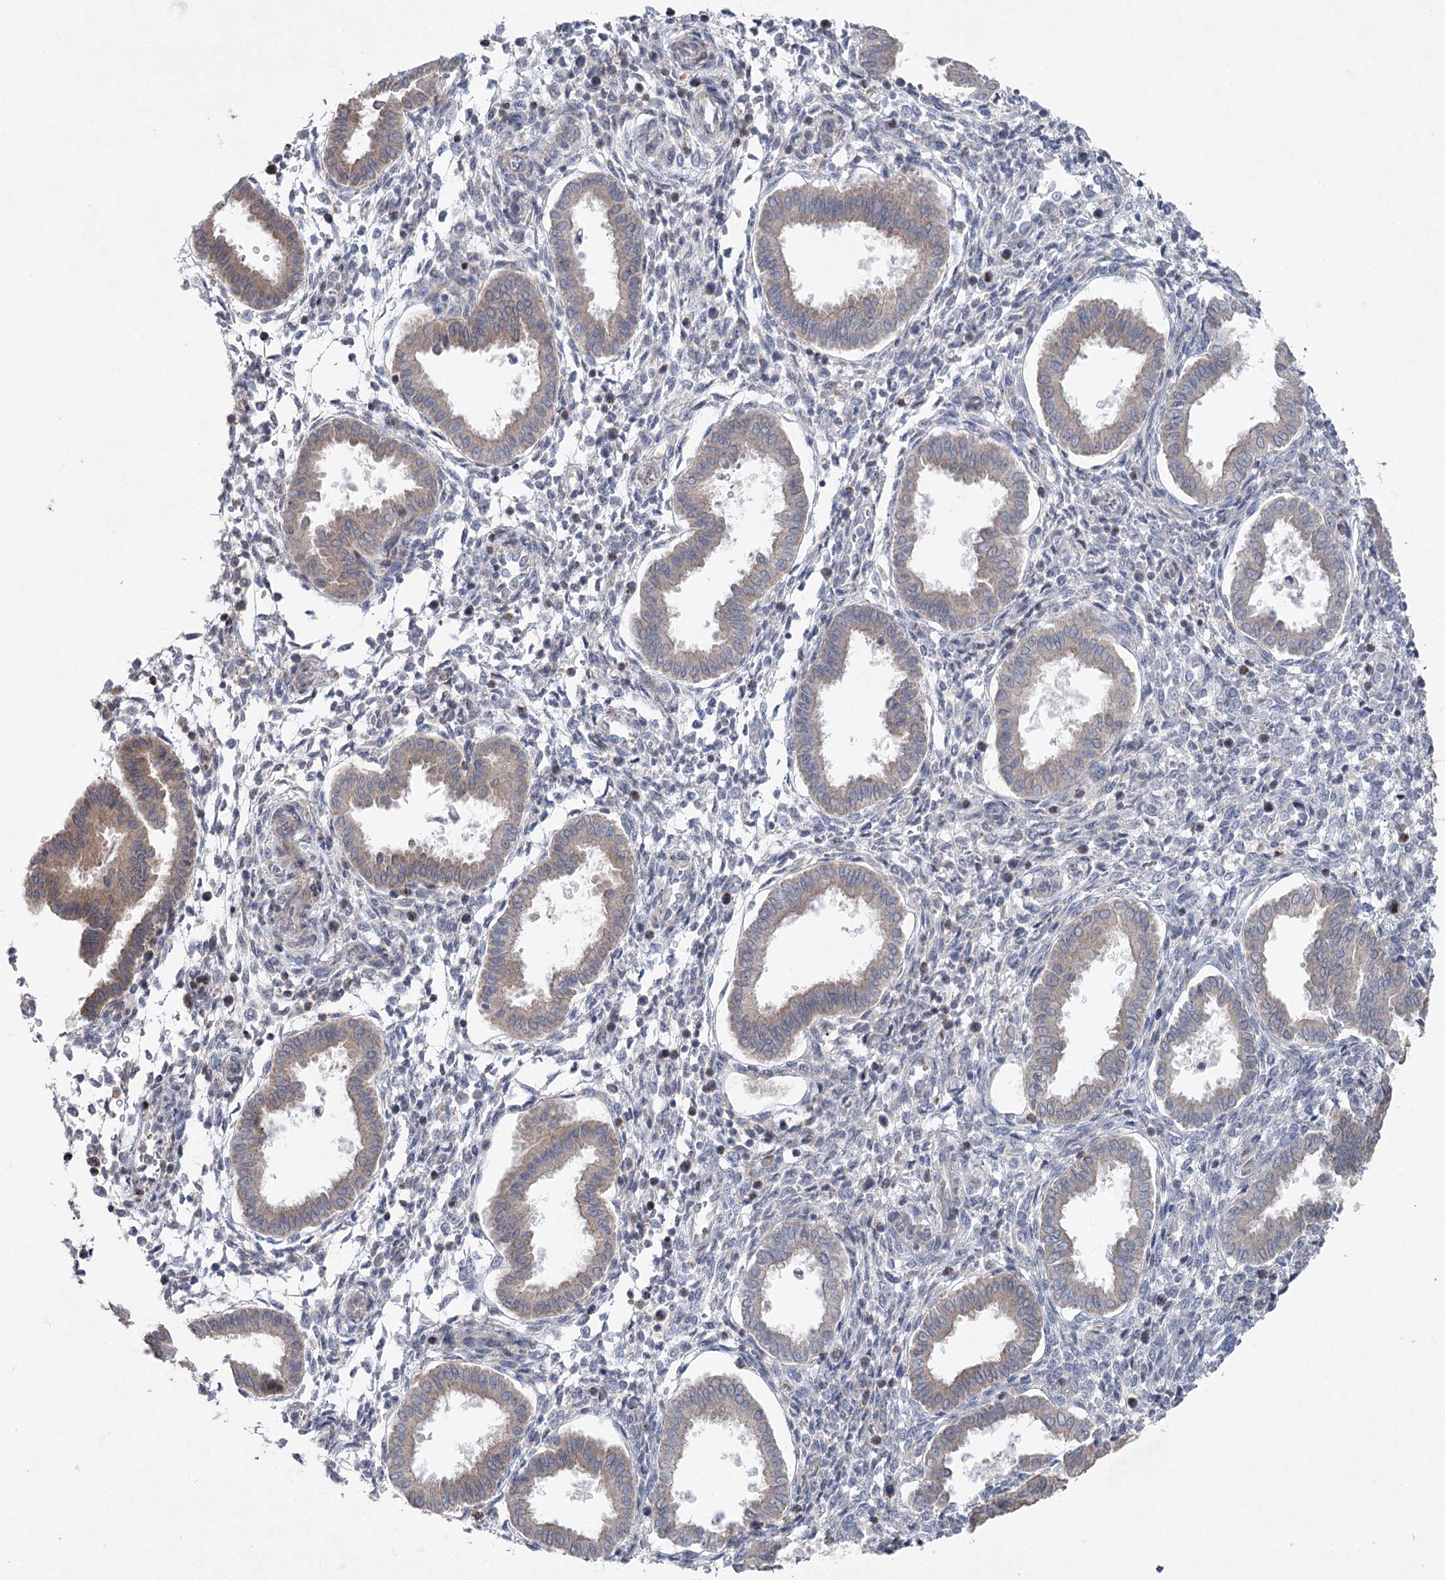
{"staining": {"intensity": "negative", "quantity": "none", "location": "none"}, "tissue": "endometrium", "cell_type": "Cells in endometrial stroma", "image_type": "normal", "snomed": [{"axis": "morphology", "description": "Normal tissue, NOS"}, {"axis": "topography", "description": "Endometrium"}], "caption": "Immunohistochemistry photomicrograph of benign endometrium: human endometrium stained with DAB reveals no significant protein staining in cells in endometrial stroma. (Brightfield microscopy of DAB immunohistochemistry (IHC) at high magnification).", "gene": "SCN11A", "patient": {"sex": "female", "age": 24}}